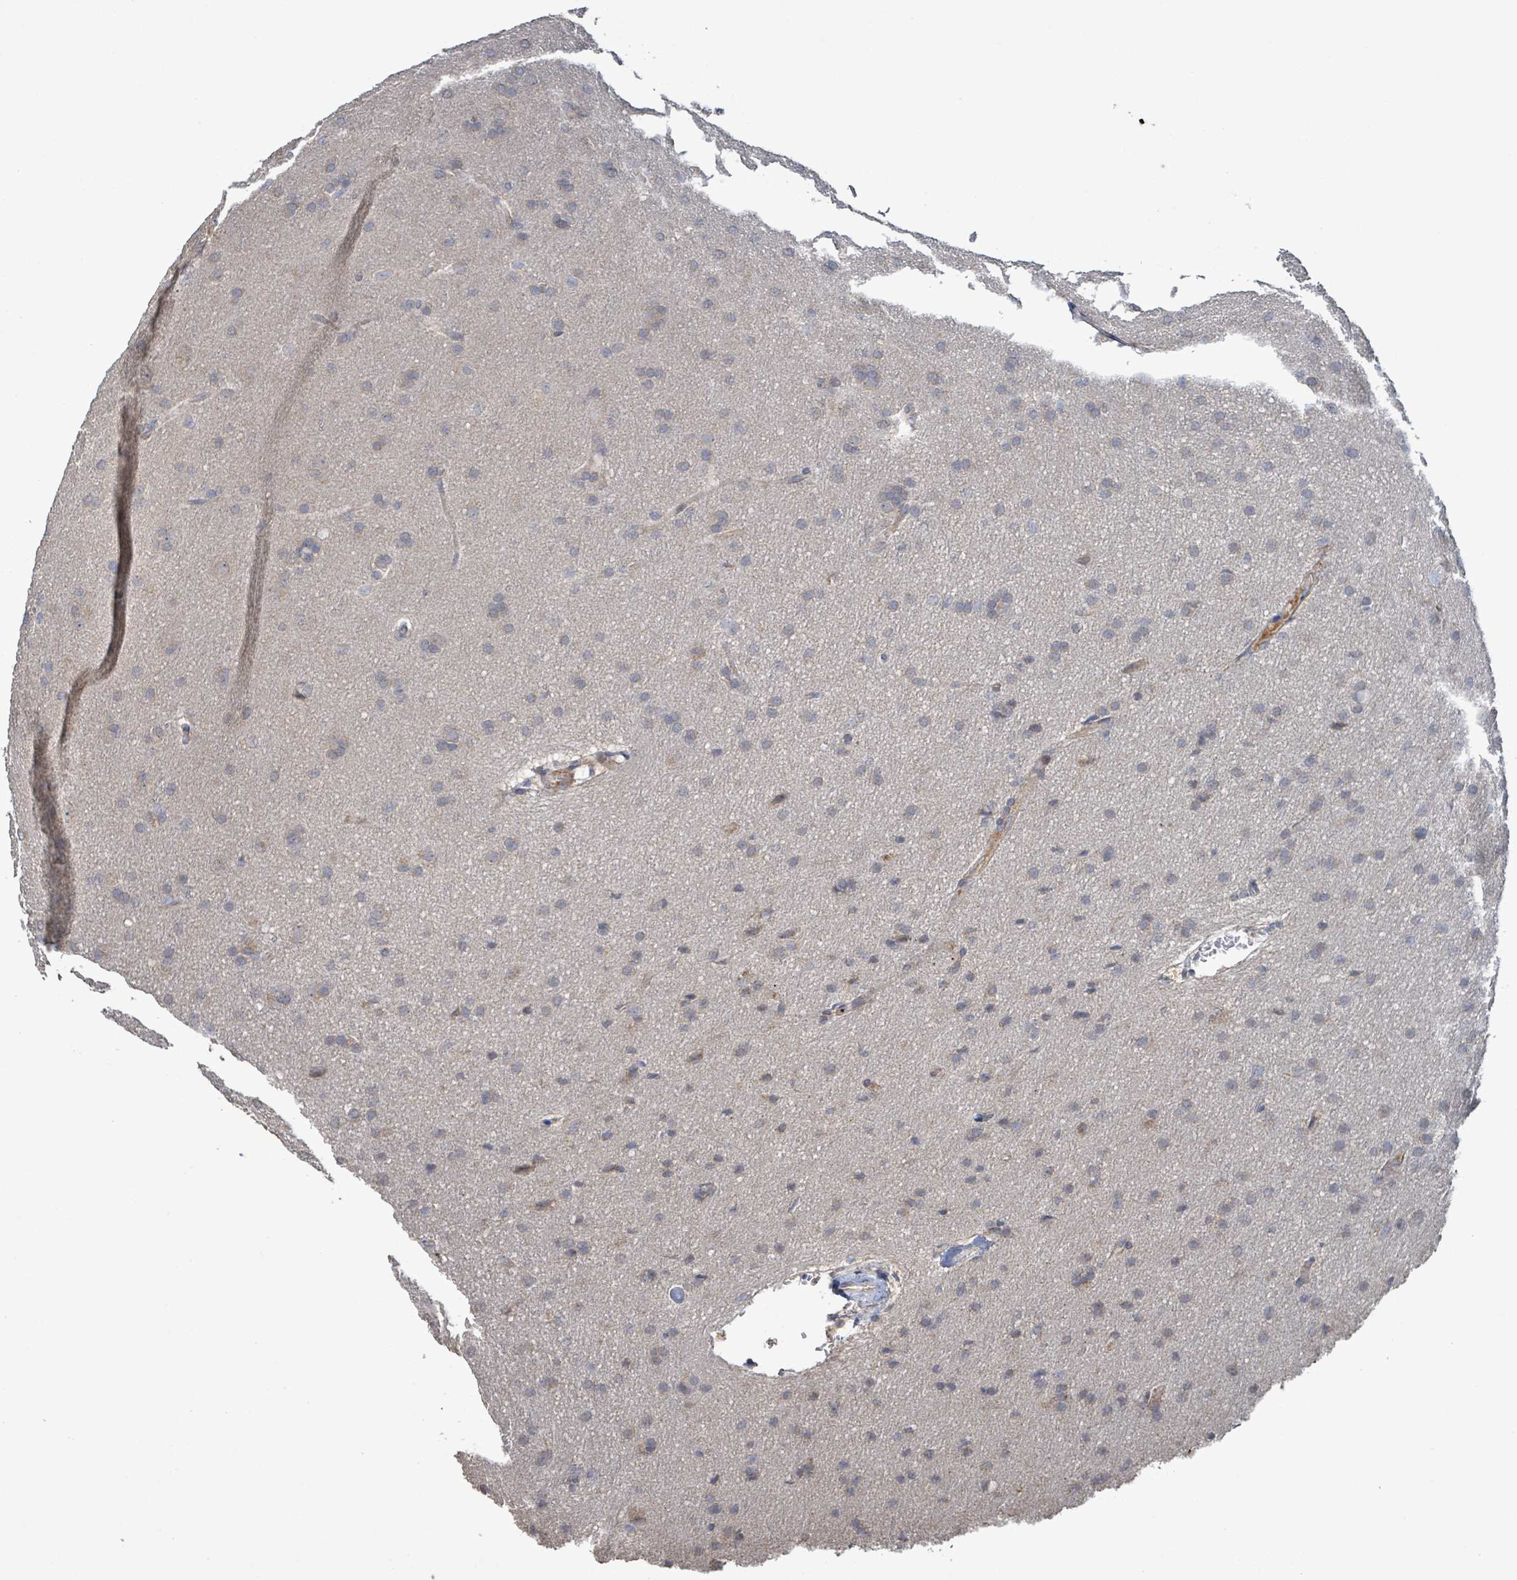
{"staining": {"intensity": "negative", "quantity": "none", "location": "none"}, "tissue": "glioma", "cell_type": "Tumor cells", "image_type": "cancer", "snomed": [{"axis": "morphology", "description": "Glioma, malignant, Low grade"}, {"axis": "topography", "description": "Brain"}], "caption": "Malignant glioma (low-grade) was stained to show a protein in brown. There is no significant positivity in tumor cells.", "gene": "PLAAT1", "patient": {"sex": "female", "age": 32}}